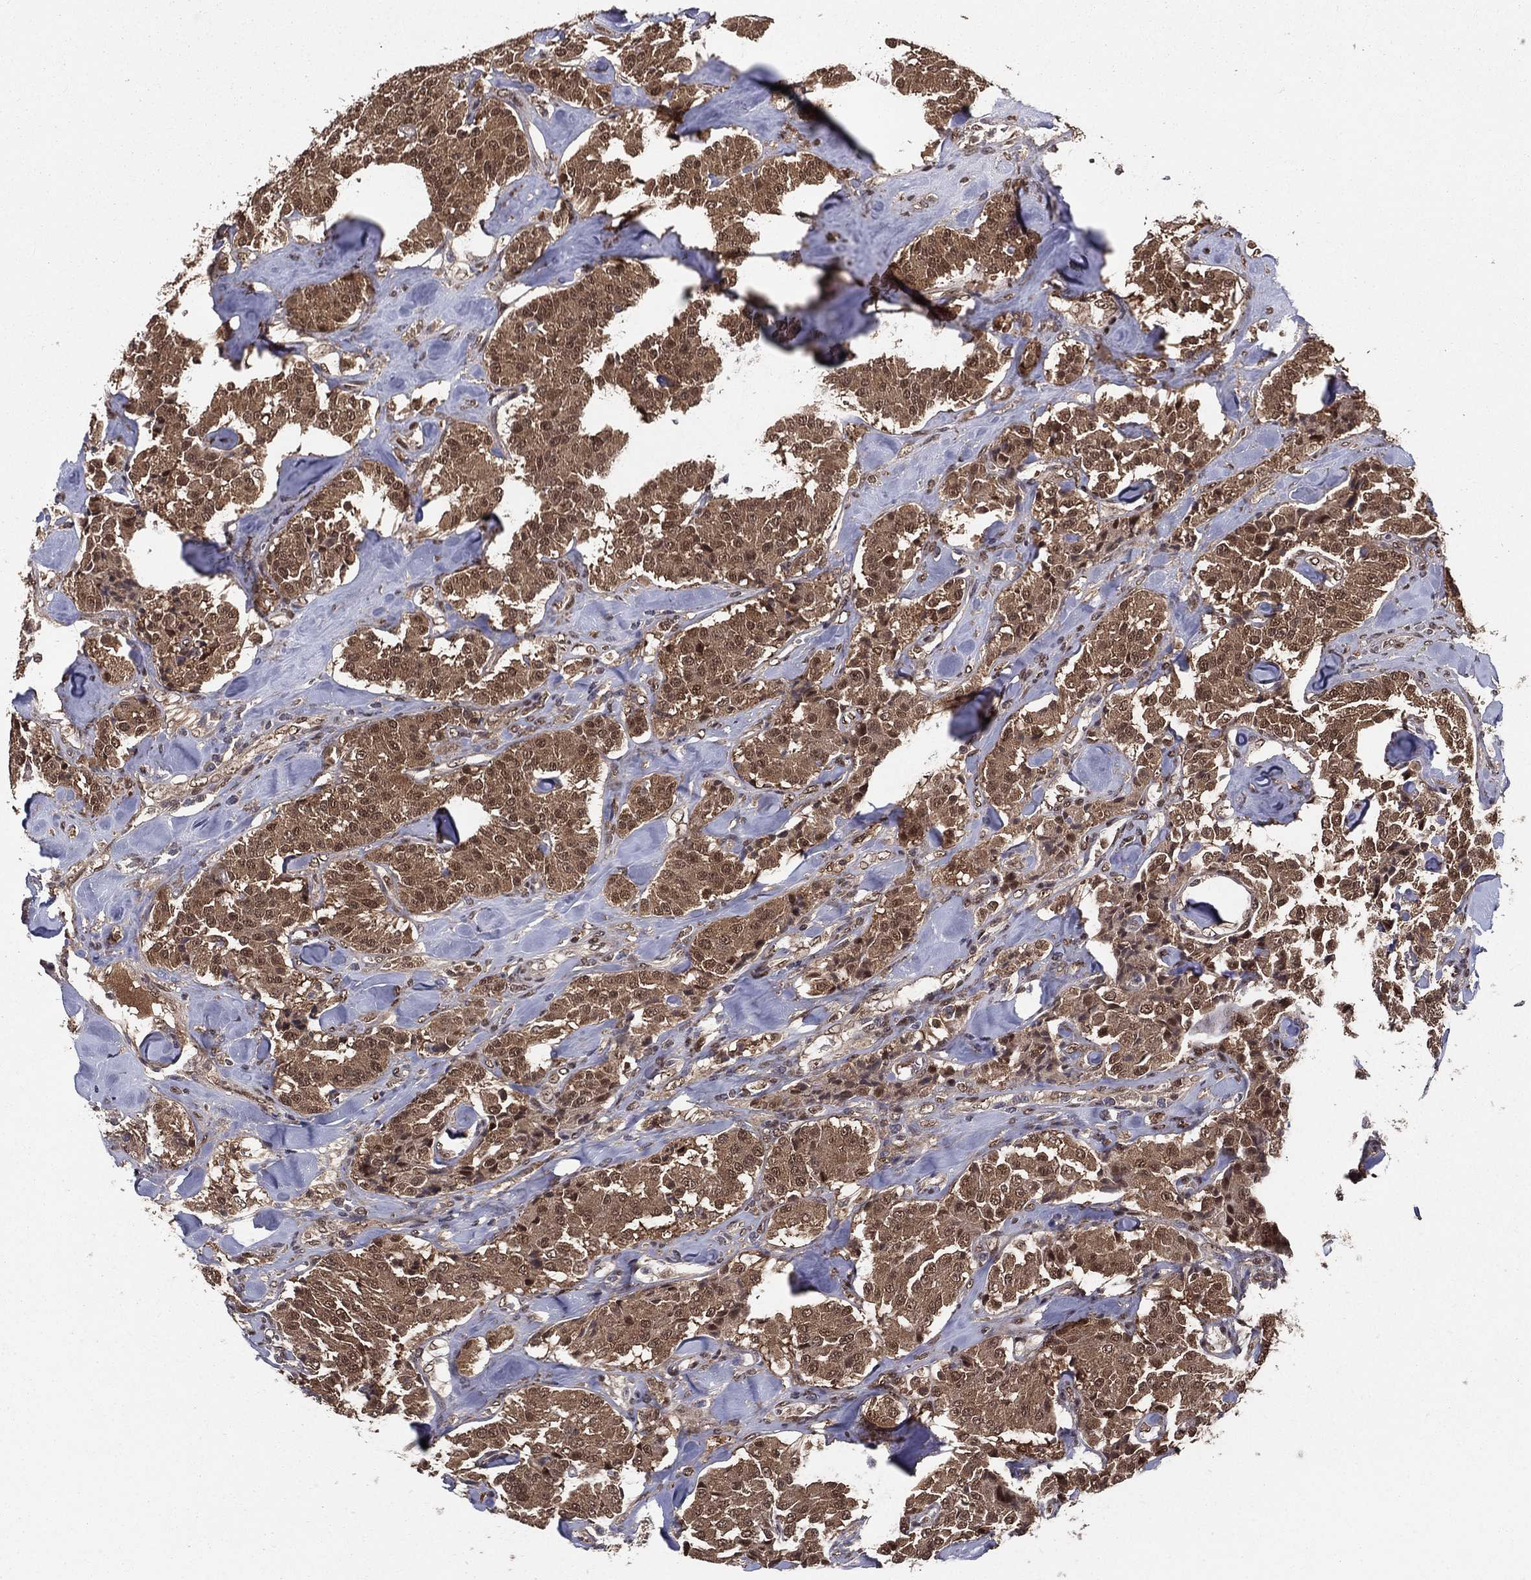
{"staining": {"intensity": "moderate", "quantity": ">75%", "location": "cytoplasmic/membranous"}, "tissue": "carcinoid", "cell_type": "Tumor cells", "image_type": "cancer", "snomed": [{"axis": "morphology", "description": "Carcinoid, malignant, NOS"}, {"axis": "topography", "description": "Pancreas"}], "caption": "This micrograph reveals IHC staining of carcinoid, with medium moderate cytoplasmic/membranous staining in about >75% of tumor cells.", "gene": "CARM1", "patient": {"sex": "male", "age": 41}}